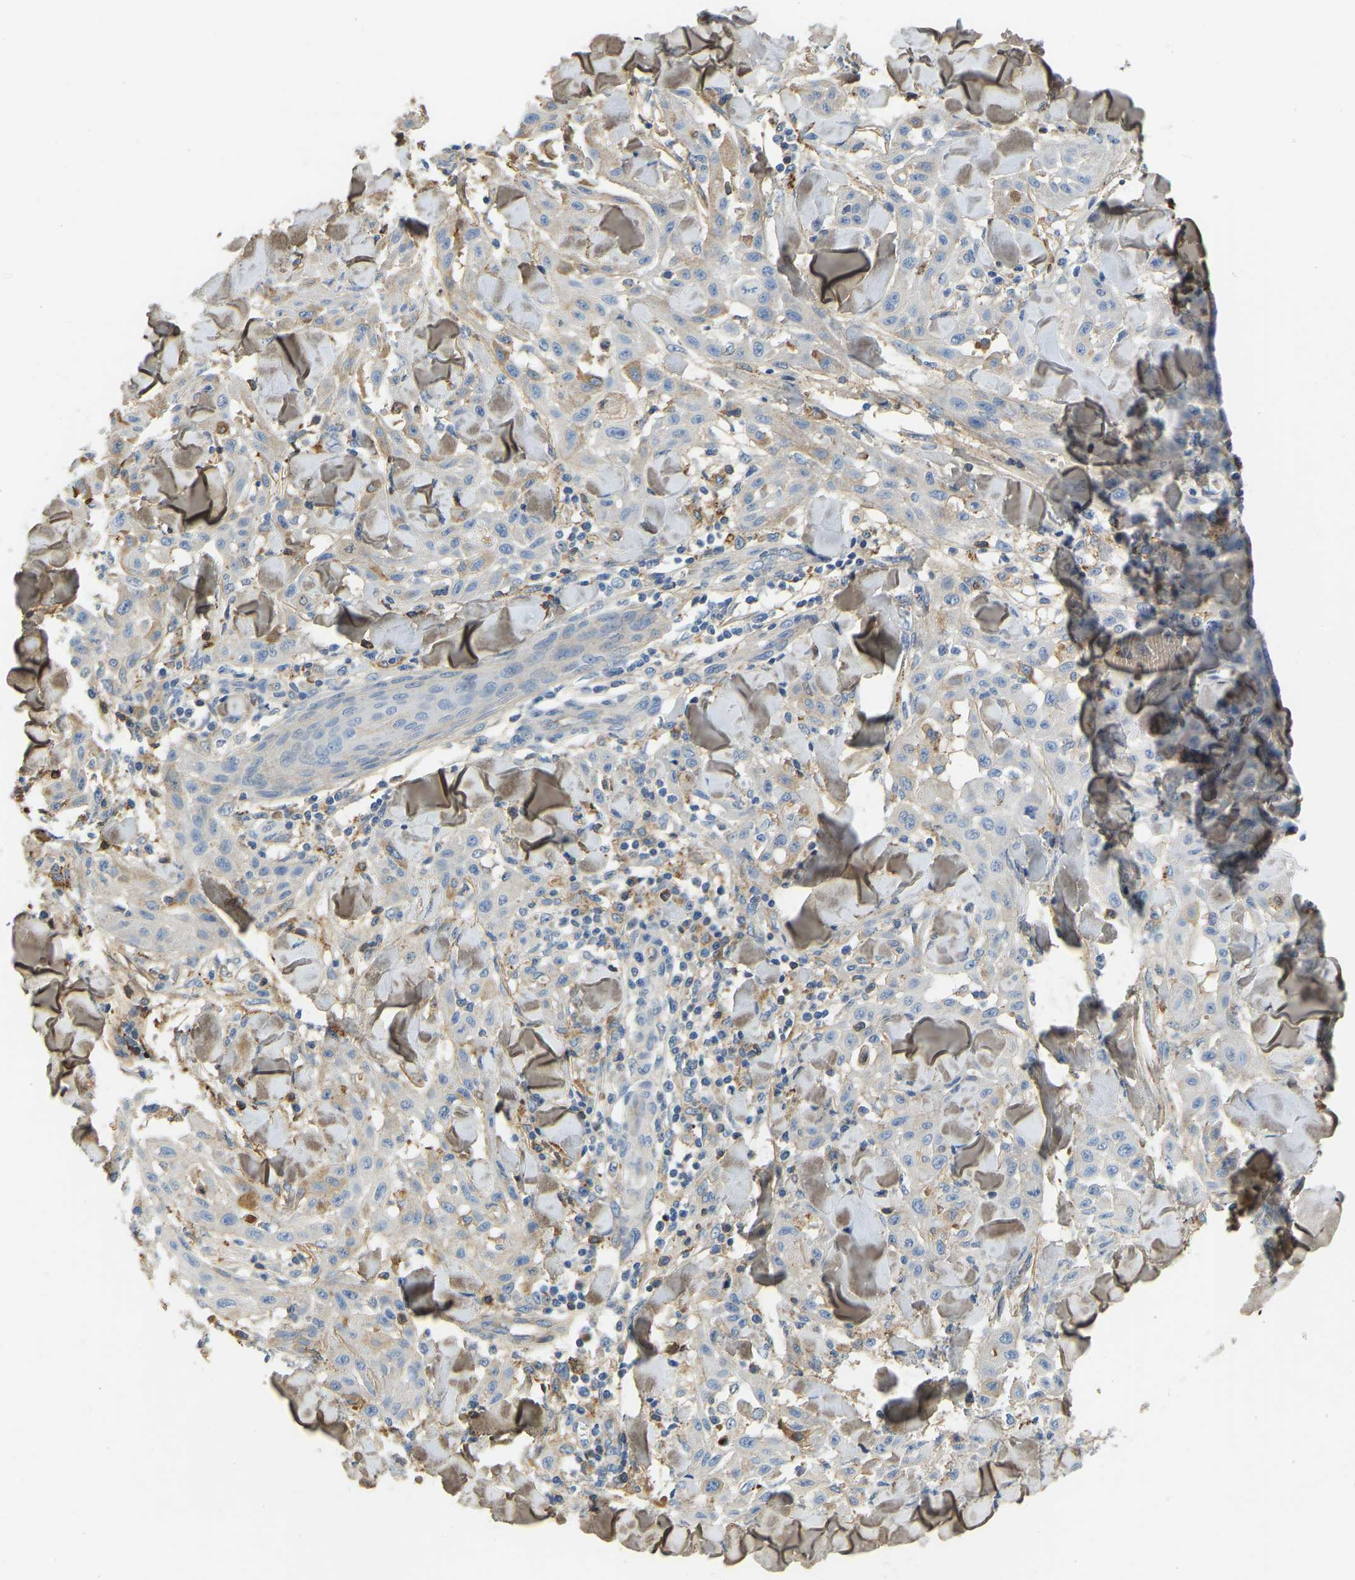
{"staining": {"intensity": "negative", "quantity": "none", "location": "none"}, "tissue": "skin cancer", "cell_type": "Tumor cells", "image_type": "cancer", "snomed": [{"axis": "morphology", "description": "Squamous cell carcinoma, NOS"}, {"axis": "topography", "description": "Skin"}], "caption": "Immunohistochemistry image of neoplastic tissue: squamous cell carcinoma (skin) stained with DAB (3,3'-diaminobenzidine) exhibits no significant protein positivity in tumor cells.", "gene": "THBS4", "patient": {"sex": "male", "age": 24}}